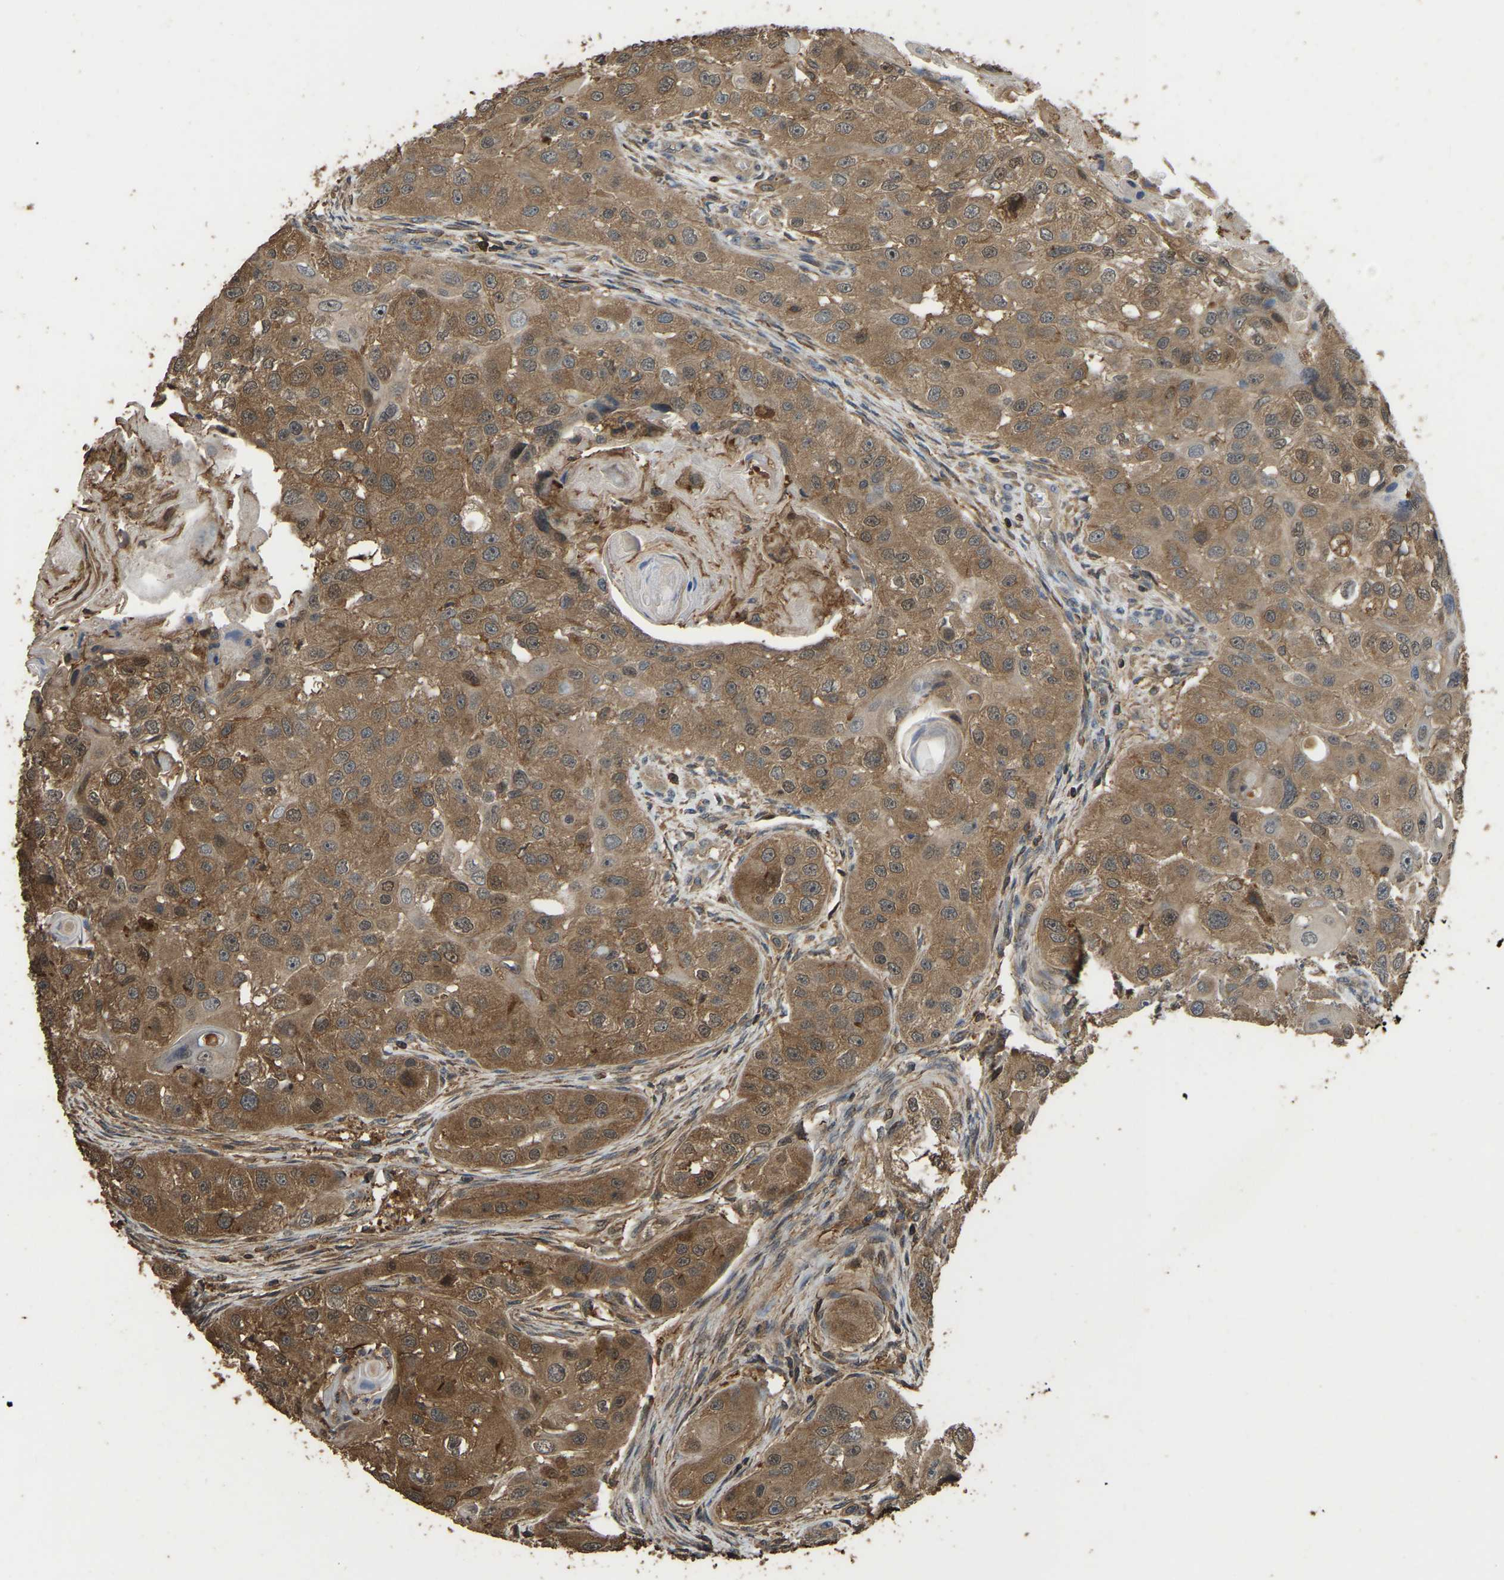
{"staining": {"intensity": "moderate", "quantity": ">75%", "location": "cytoplasmic/membranous"}, "tissue": "head and neck cancer", "cell_type": "Tumor cells", "image_type": "cancer", "snomed": [{"axis": "morphology", "description": "Normal tissue, NOS"}, {"axis": "morphology", "description": "Squamous cell carcinoma, NOS"}, {"axis": "topography", "description": "Skeletal muscle"}, {"axis": "topography", "description": "Head-Neck"}], "caption": "Brown immunohistochemical staining in head and neck squamous cell carcinoma displays moderate cytoplasmic/membranous staining in approximately >75% of tumor cells.", "gene": "FHIT", "patient": {"sex": "male", "age": 51}}